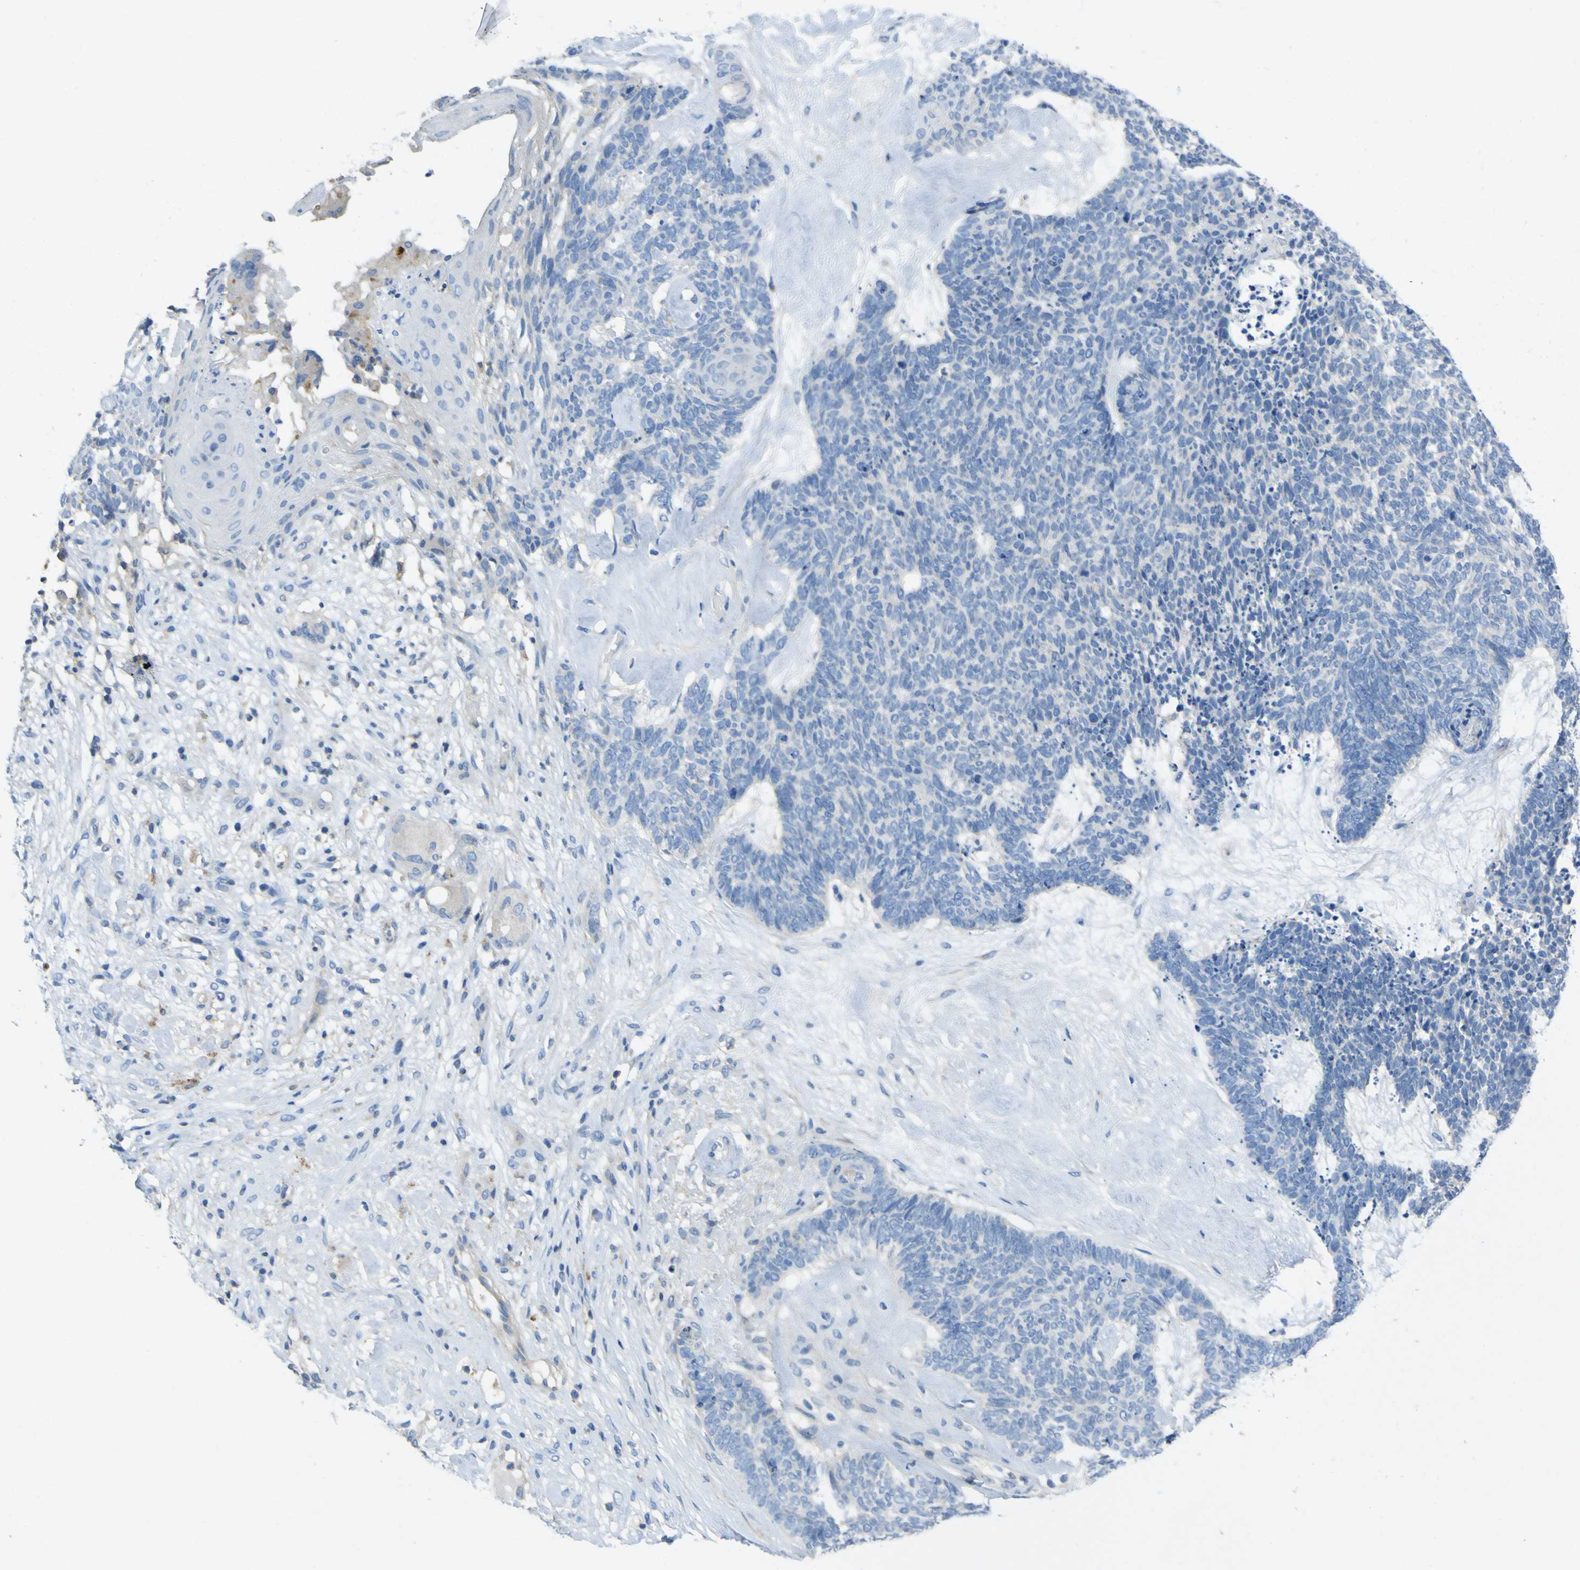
{"staining": {"intensity": "negative", "quantity": "none", "location": "none"}, "tissue": "skin cancer", "cell_type": "Tumor cells", "image_type": "cancer", "snomed": [{"axis": "morphology", "description": "Basal cell carcinoma"}, {"axis": "topography", "description": "Skin"}], "caption": "Immunohistochemical staining of human skin cancer (basal cell carcinoma) displays no significant expression in tumor cells. (Brightfield microscopy of DAB immunohistochemistry at high magnification).", "gene": "OGN", "patient": {"sex": "female", "age": 84}}